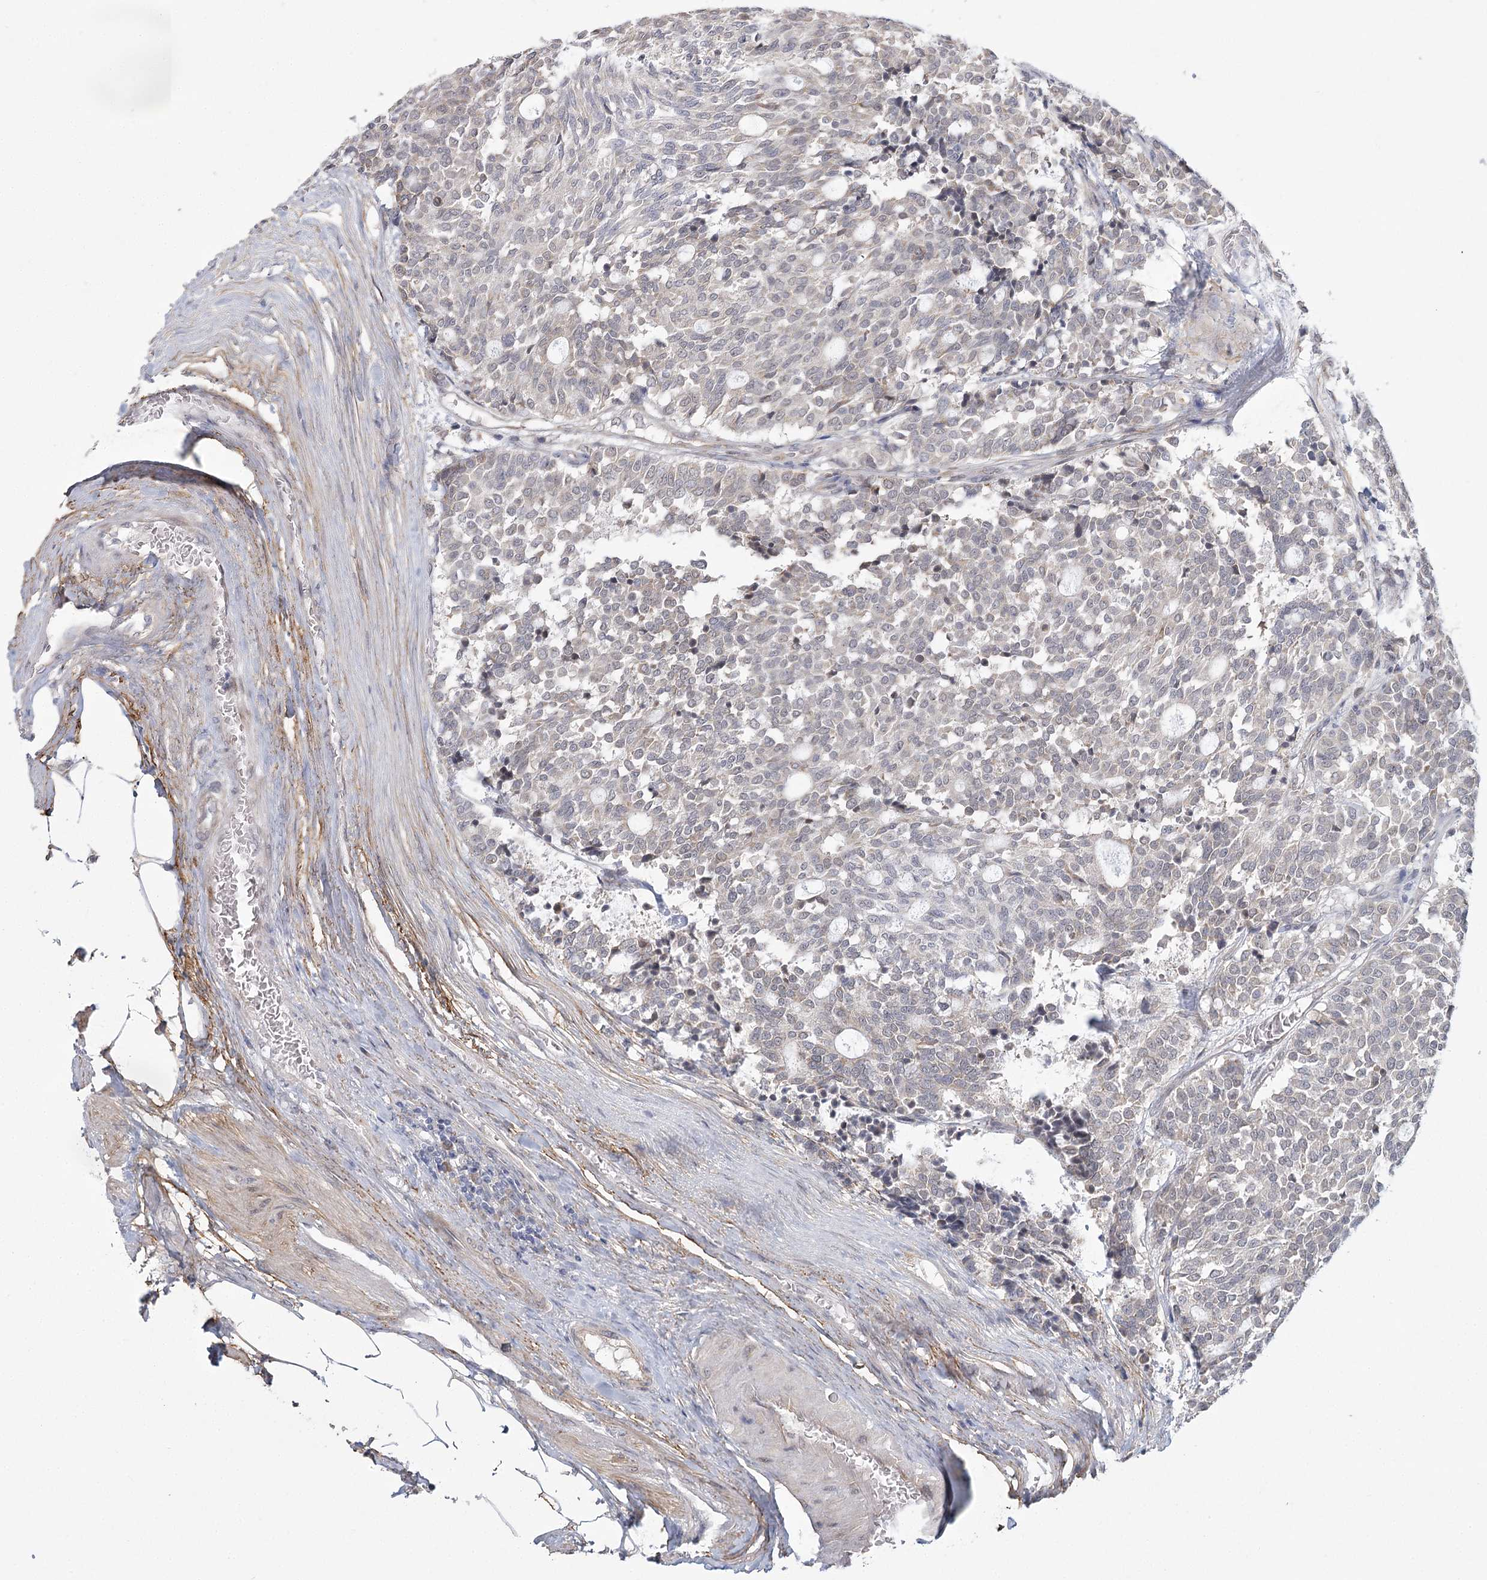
{"staining": {"intensity": "negative", "quantity": "none", "location": "none"}, "tissue": "carcinoid", "cell_type": "Tumor cells", "image_type": "cancer", "snomed": [{"axis": "morphology", "description": "Carcinoid, malignant, NOS"}, {"axis": "topography", "description": "Pancreas"}], "caption": "An image of human carcinoid is negative for staining in tumor cells. (DAB immunohistochemistry, high magnification).", "gene": "MED28", "patient": {"sex": "female", "age": 54}}